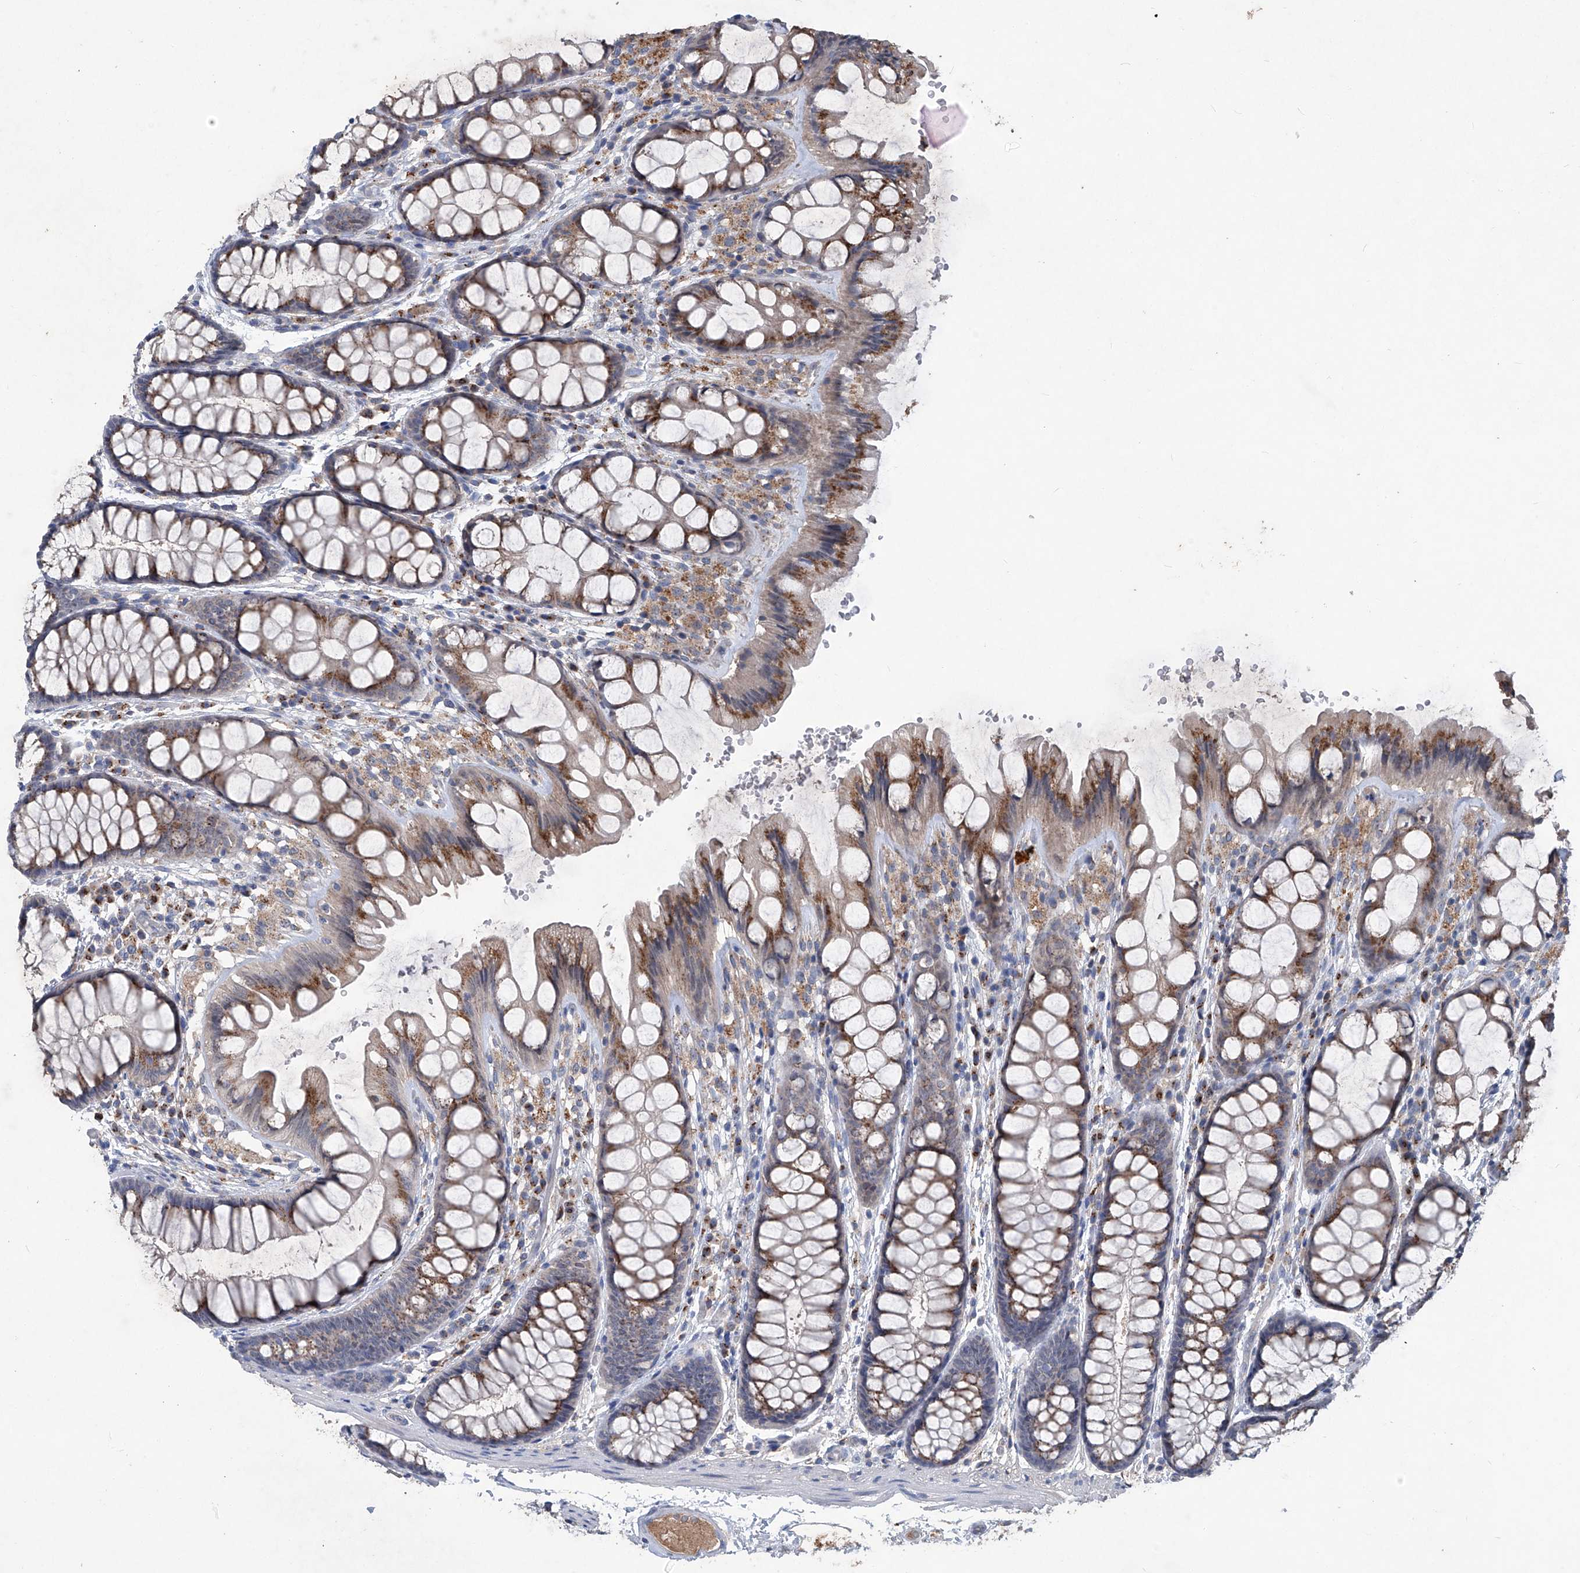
{"staining": {"intensity": "negative", "quantity": "none", "location": "none"}, "tissue": "colon", "cell_type": "Endothelial cells", "image_type": "normal", "snomed": [{"axis": "morphology", "description": "Normal tissue, NOS"}, {"axis": "topography", "description": "Colon"}], "caption": "High magnification brightfield microscopy of unremarkable colon stained with DAB (3,3'-diaminobenzidine) (brown) and counterstained with hematoxylin (blue): endothelial cells show no significant positivity.", "gene": "PCSK5", "patient": {"sex": "male", "age": 47}}